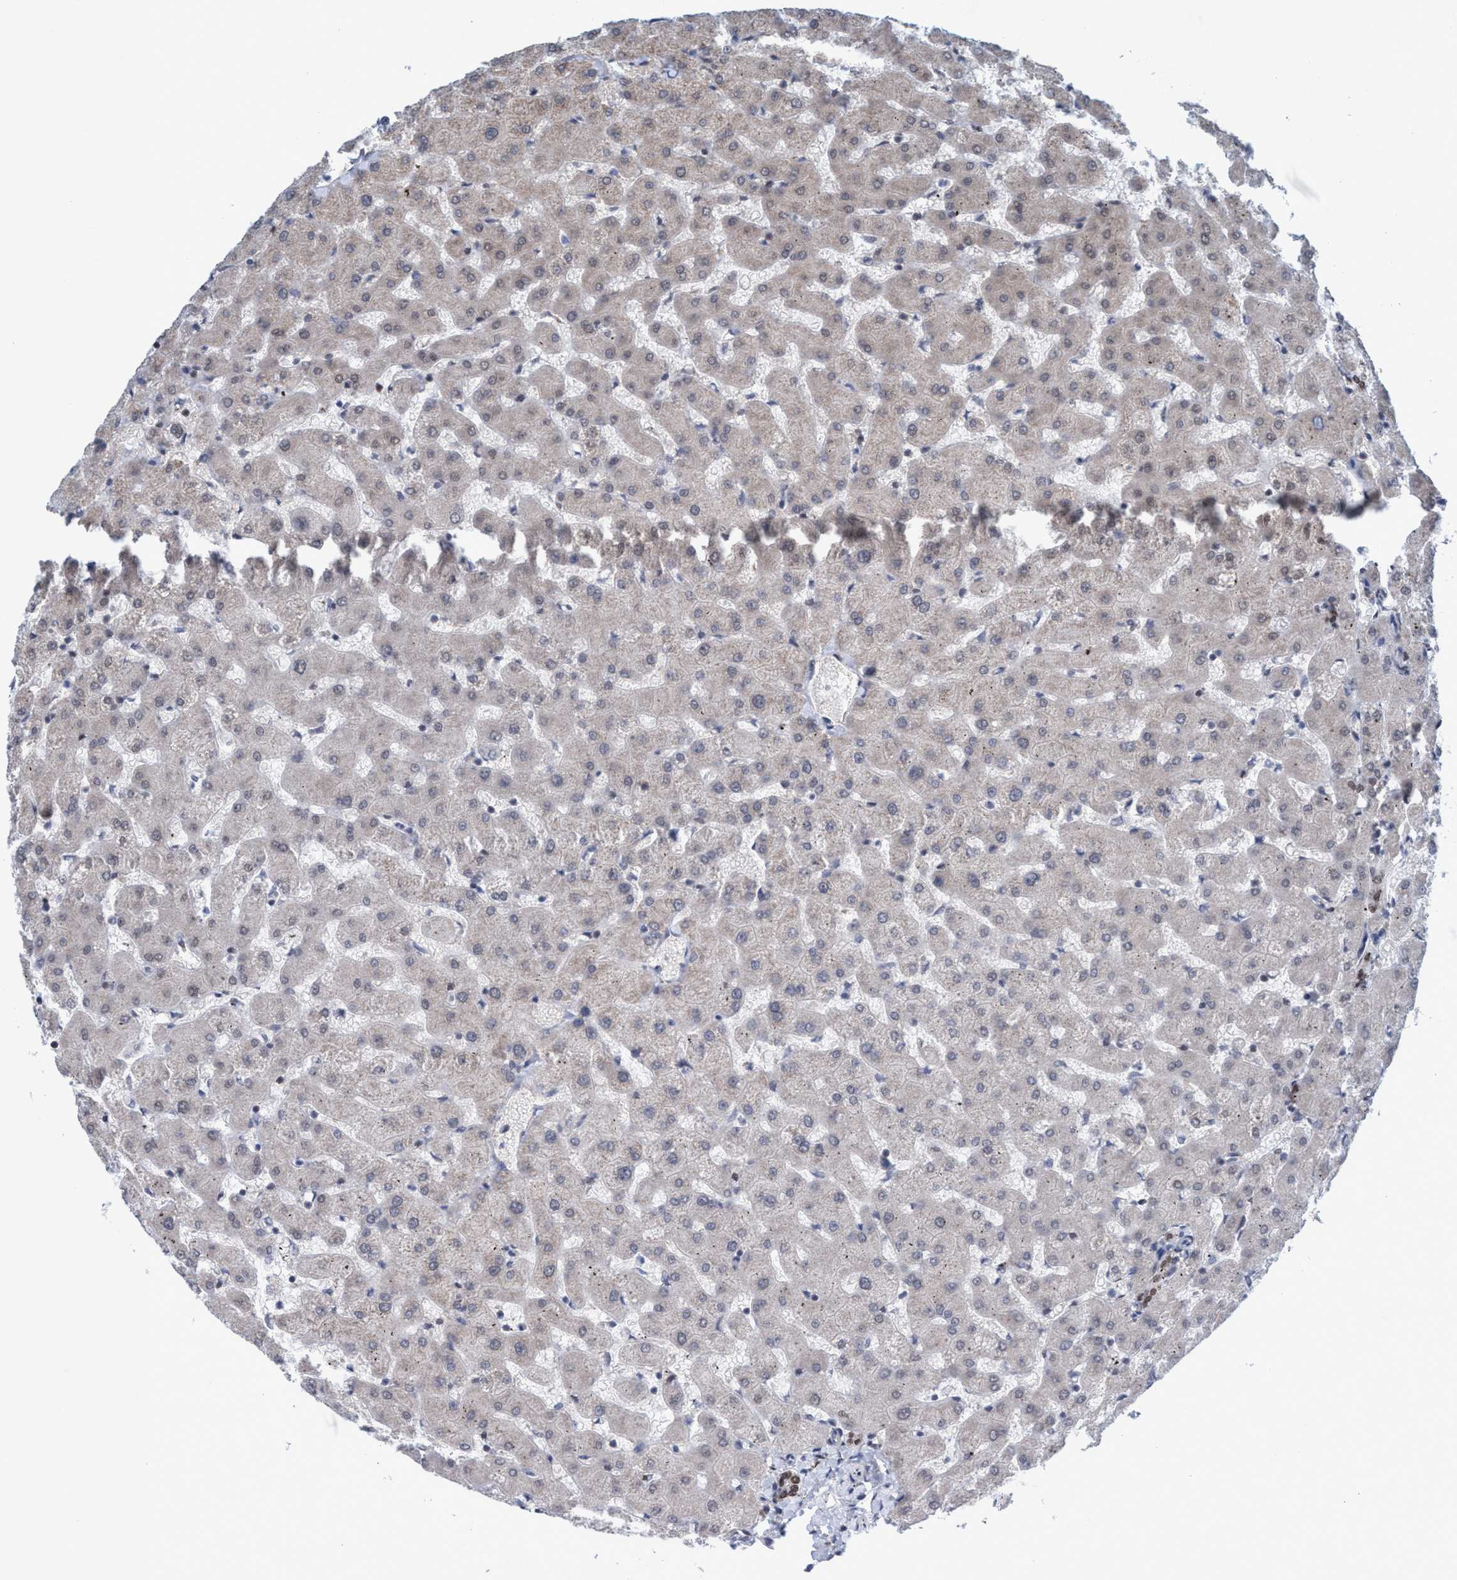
{"staining": {"intensity": "moderate", "quantity": ">75%", "location": "nuclear"}, "tissue": "liver", "cell_type": "Cholangiocytes", "image_type": "normal", "snomed": [{"axis": "morphology", "description": "Normal tissue, NOS"}, {"axis": "topography", "description": "Liver"}], "caption": "Protein staining shows moderate nuclear expression in approximately >75% of cholangiocytes in unremarkable liver.", "gene": "METAP2", "patient": {"sex": "female", "age": 63}}